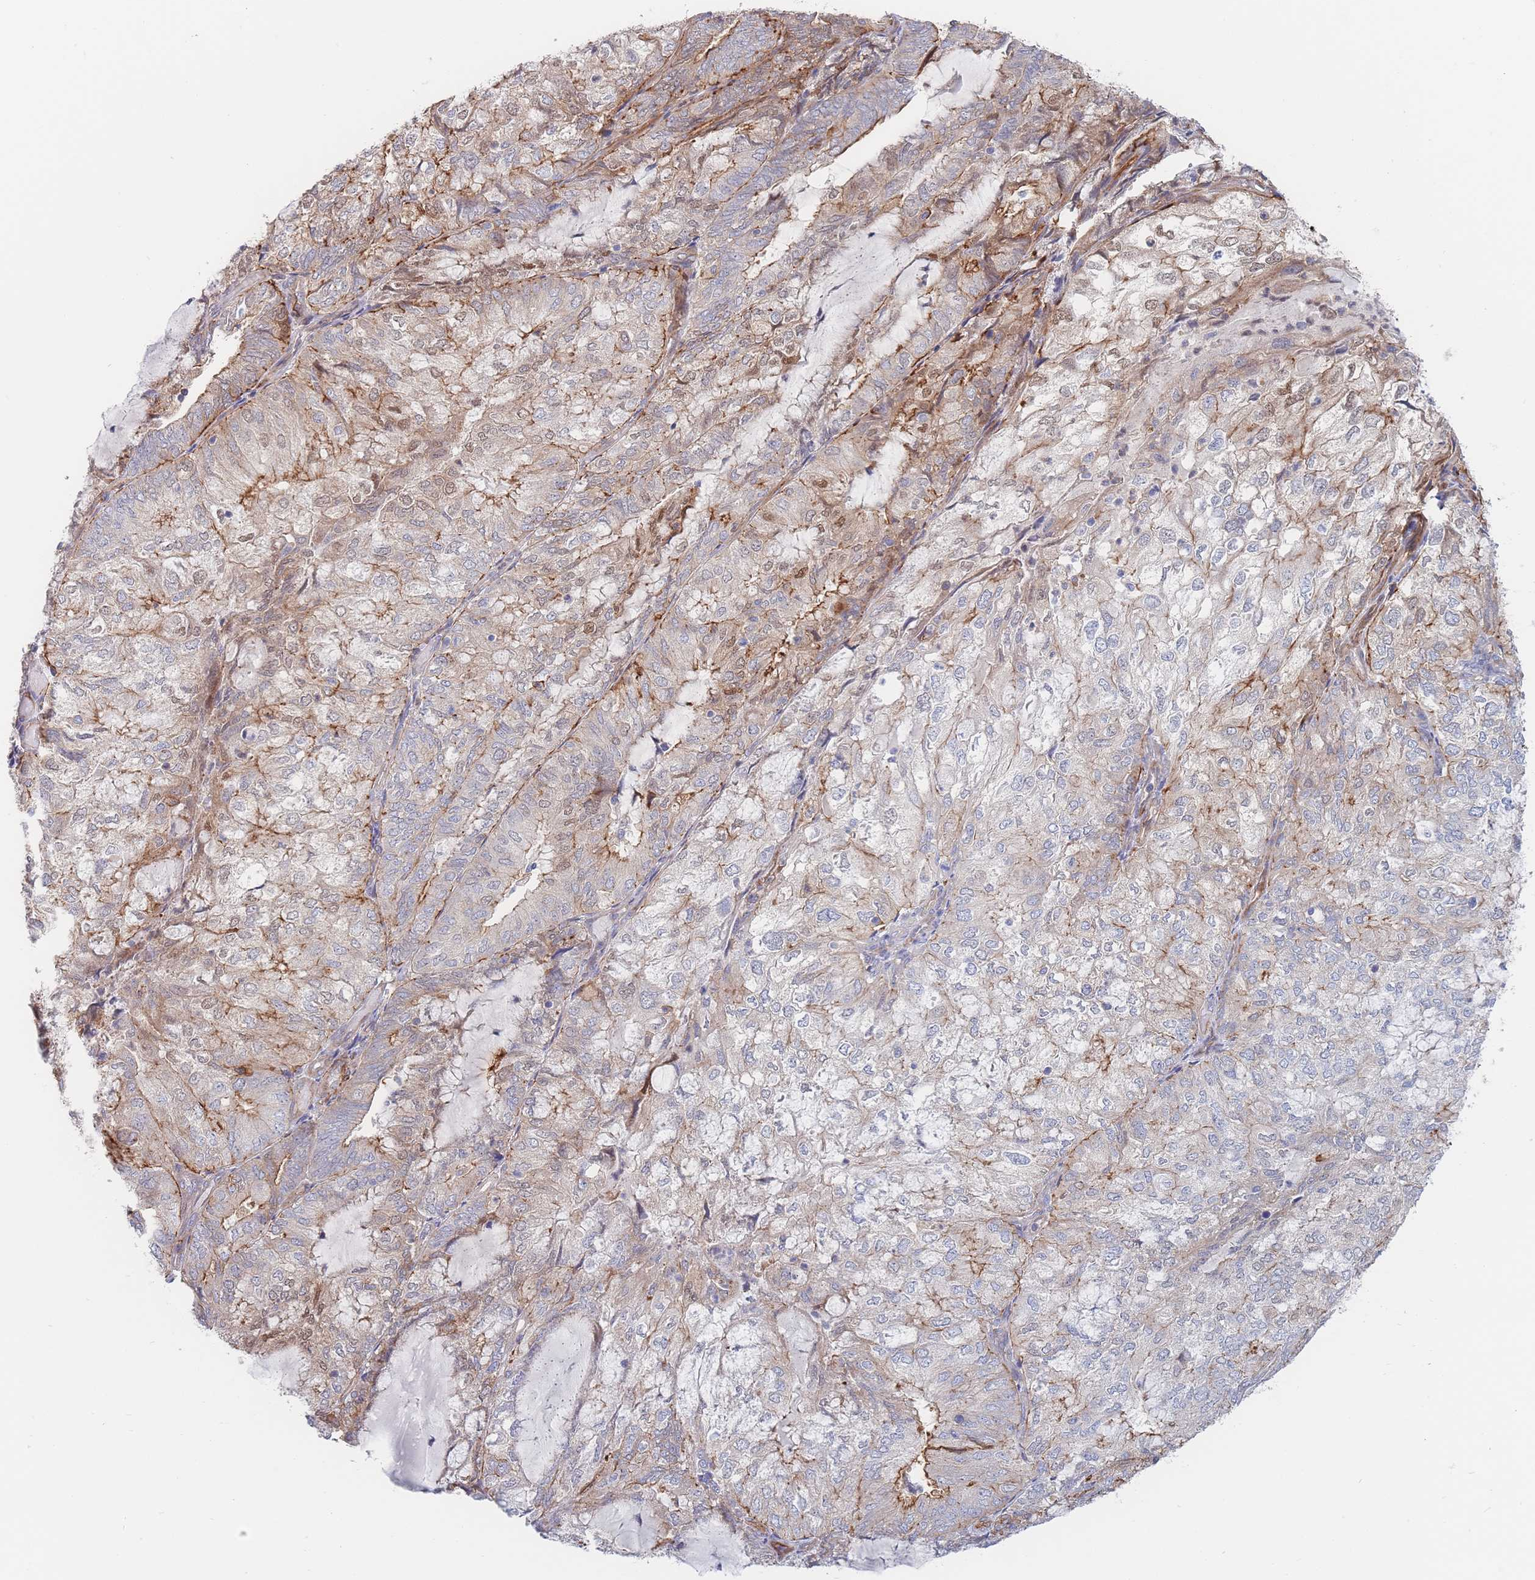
{"staining": {"intensity": "moderate", "quantity": "<25%", "location": "cytoplasmic/membranous"}, "tissue": "endometrial cancer", "cell_type": "Tumor cells", "image_type": "cancer", "snomed": [{"axis": "morphology", "description": "Adenocarcinoma, NOS"}, {"axis": "topography", "description": "Endometrium"}], "caption": "Immunohistochemistry (IHC) image of human endometrial cancer stained for a protein (brown), which demonstrates low levels of moderate cytoplasmic/membranous expression in approximately <25% of tumor cells.", "gene": "G6PC1", "patient": {"sex": "female", "age": 81}}